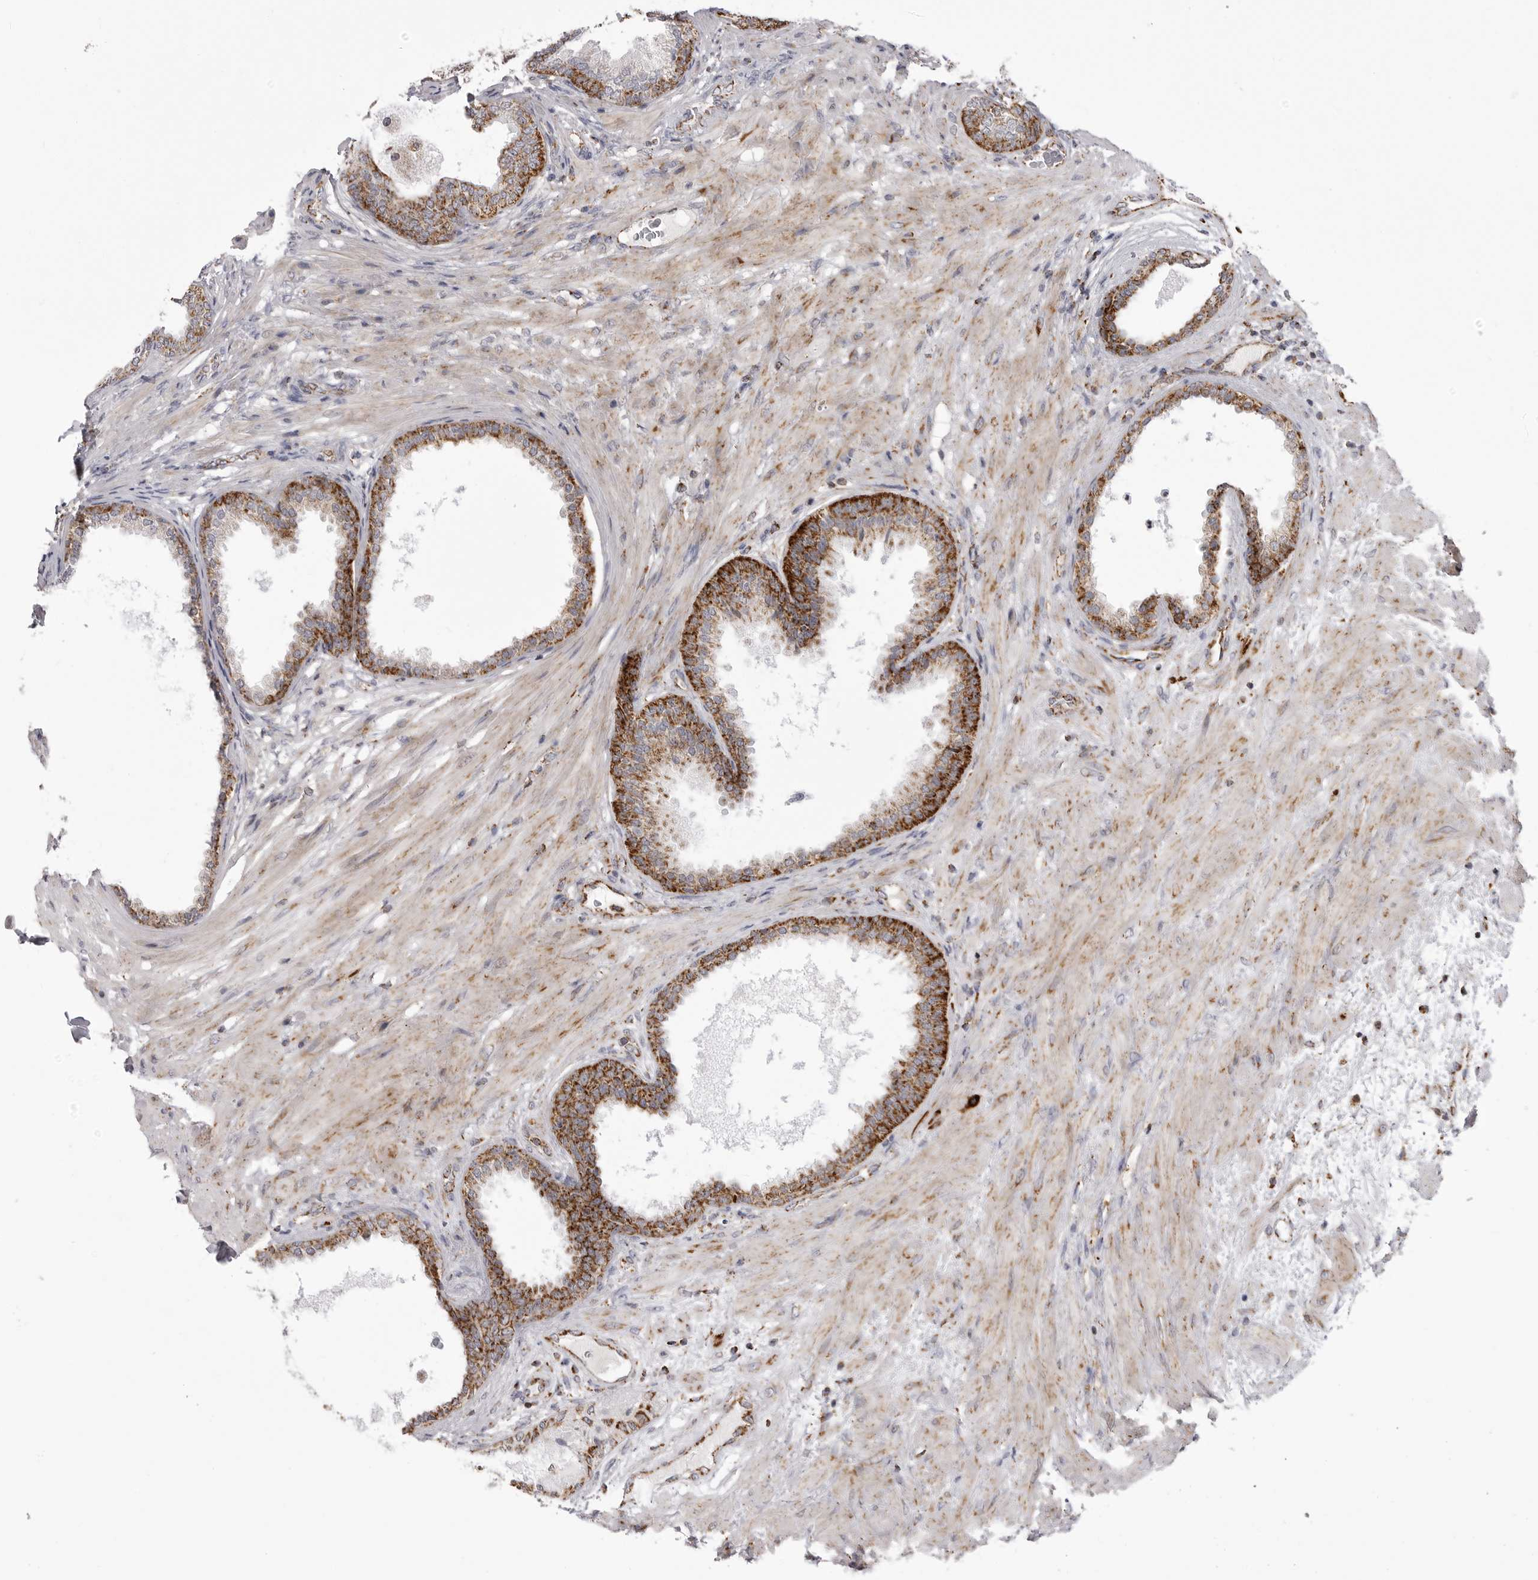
{"staining": {"intensity": "strong", "quantity": "25%-75%", "location": "cytoplasmic/membranous"}, "tissue": "prostate", "cell_type": "Glandular cells", "image_type": "normal", "snomed": [{"axis": "morphology", "description": "Normal tissue, NOS"}, {"axis": "topography", "description": "Prostate"}], "caption": "Prostate stained with DAB (3,3'-diaminobenzidine) immunohistochemistry reveals high levels of strong cytoplasmic/membranous staining in about 25%-75% of glandular cells. The staining was performed using DAB to visualize the protein expression in brown, while the nuclei were stained in blue with hematoxylin (Magnification: 20x).", "gene": "TUFM", "patient": {"sex": "male", "age": 76}}